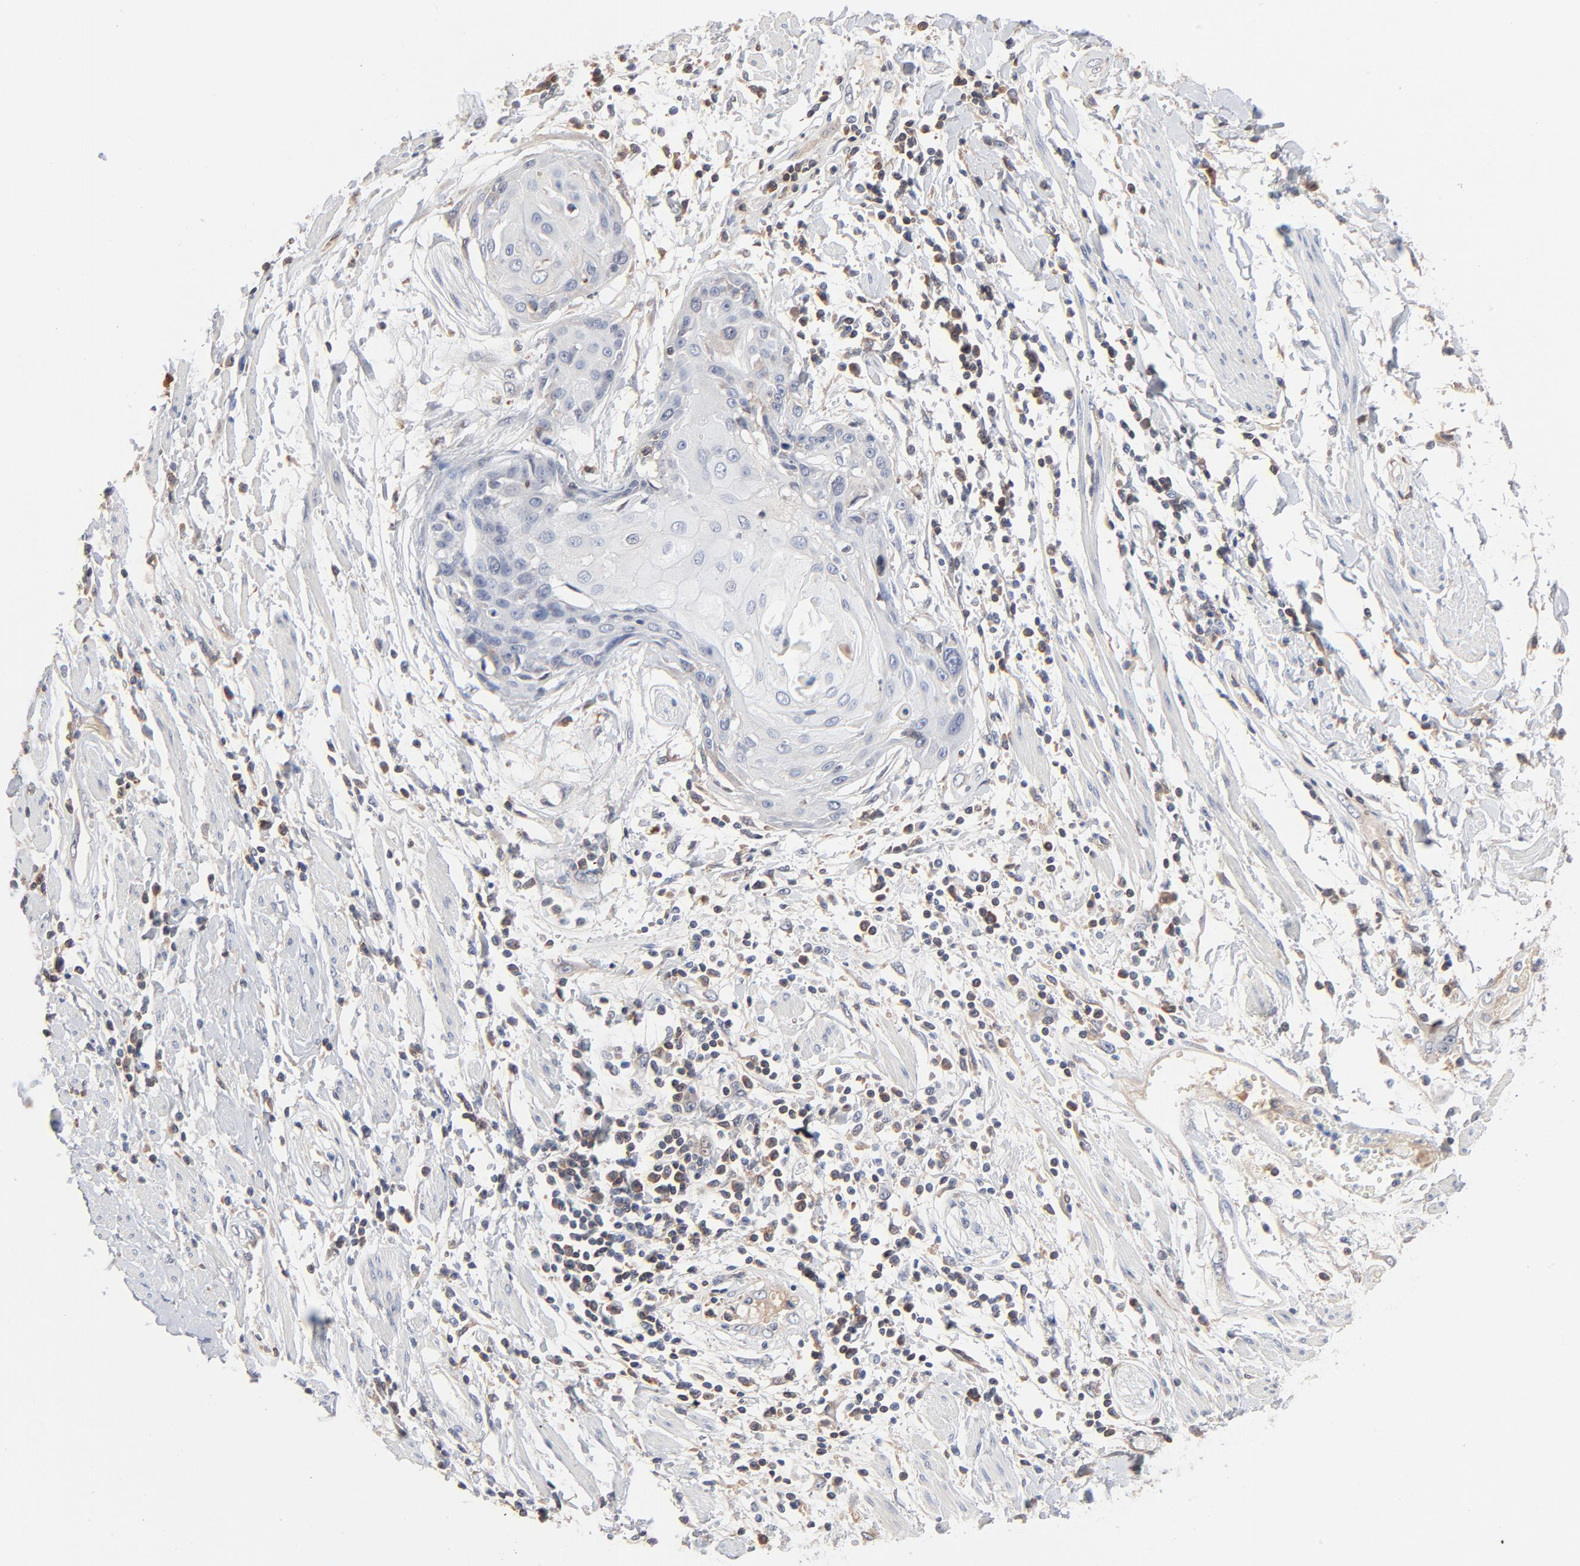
{"staining": {"intensity": "negative", "quantity": "none", "location": "none"}, "tissue": "cervical cancer", "cell_type": "Tumor cells", "image_type": "cancer", "snomed": [{"axis": "morphology", "description": "Squamous cell carcinoma, NOS"}, {"axis": "topography", "description": "Cervix"}], "caption": "Histopathology image shows no significant protein staining in tumor cells of cervical cancer. (Brightfield microscopy of DAB (3,3'-diaminobenzidine) immunohistochemistry (IHC) at high magnification).", "gene": "SERPINA4", "patient": {"sex": "female", "age": 57}}